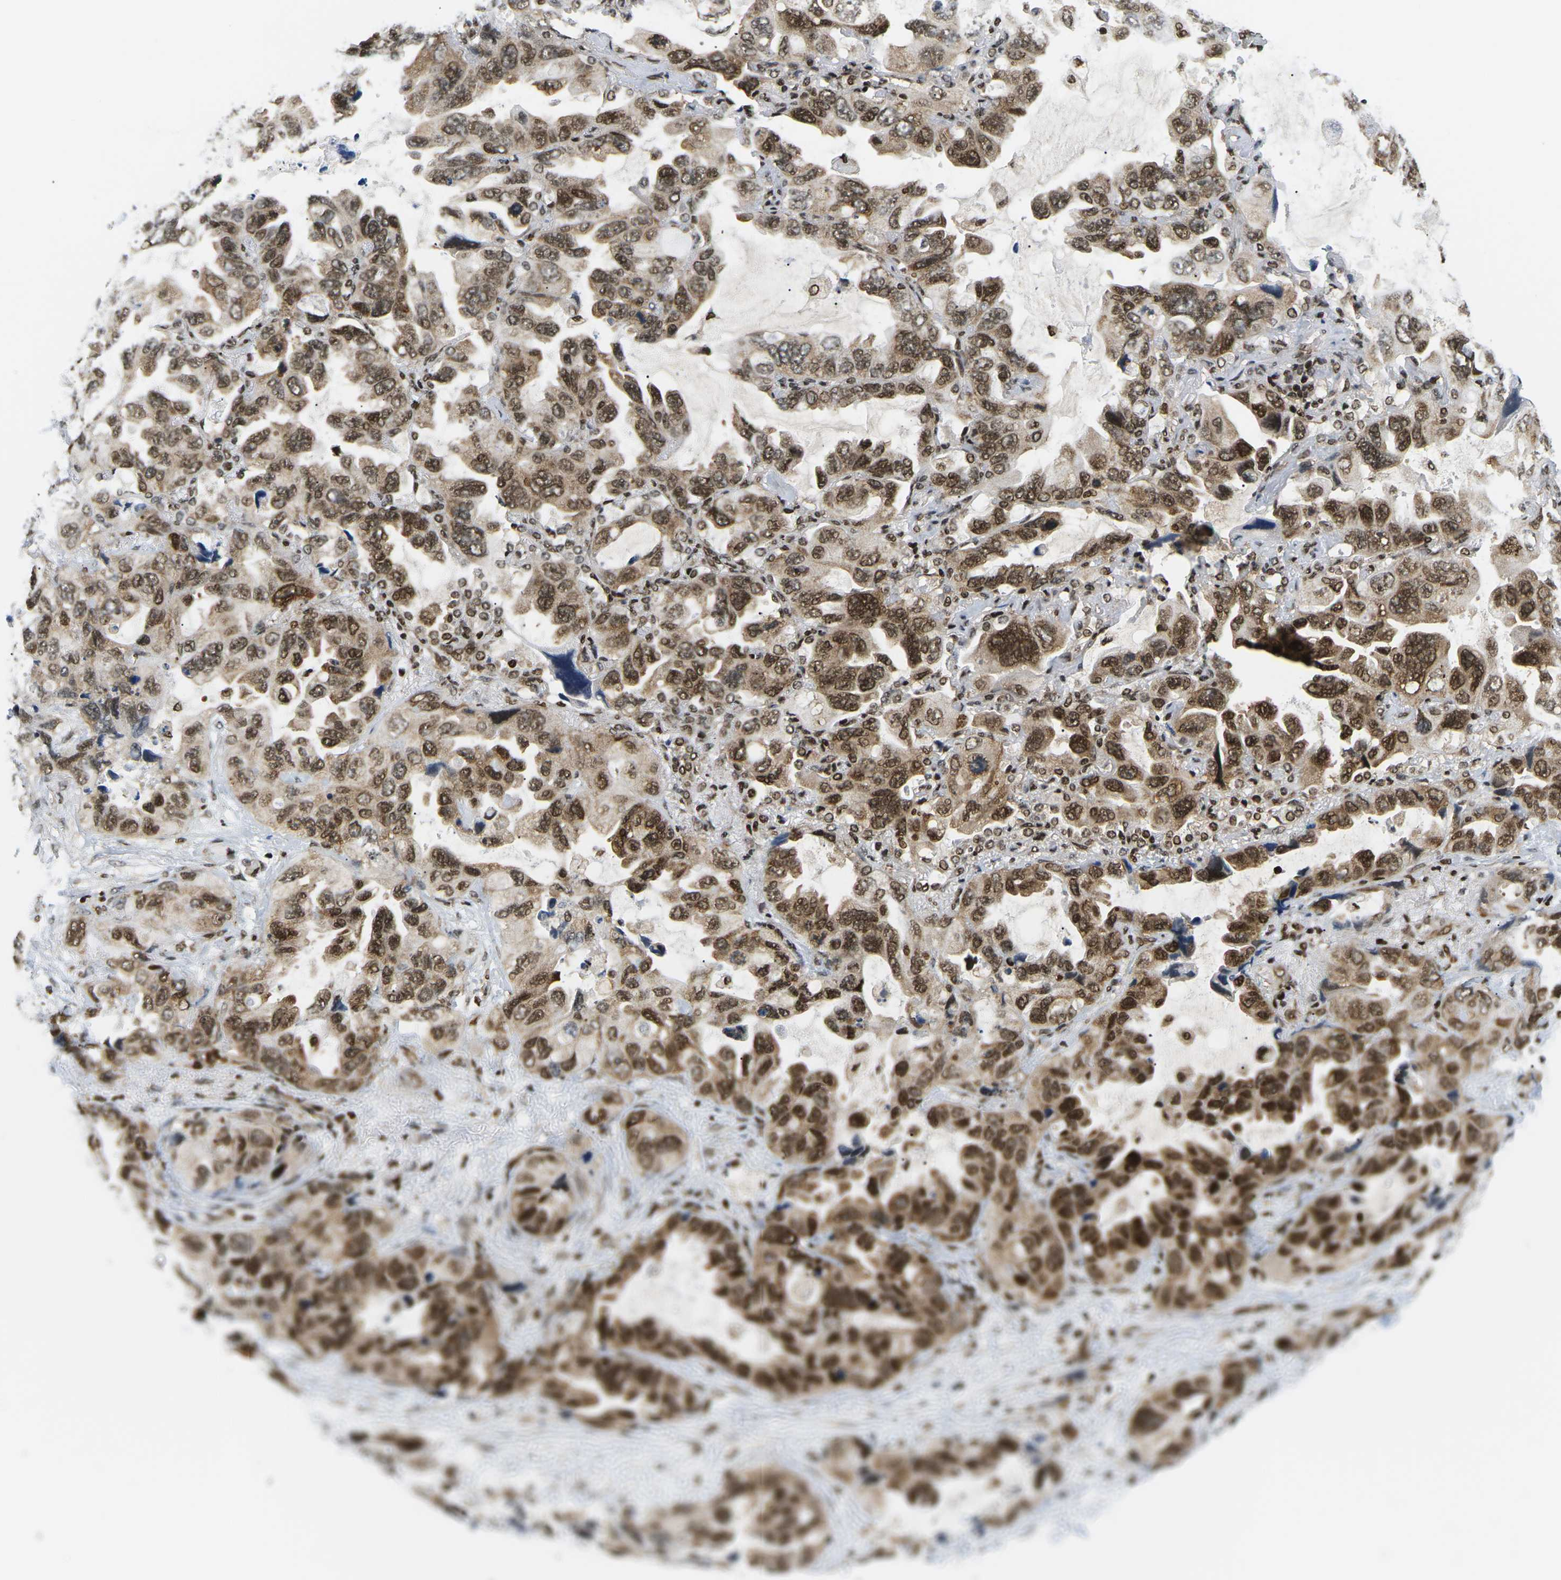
{"staining": {"intensity": "moderate", "quantity": ">75%", "location": "cytoplasmic/membranous,nuclear"}, "tissue": "lung cancer", "cell_type": "Tumor cells", "image_type": "cancer", "snomed": [{"axis": "morphology", "description": "Squamous cell carcinoma, NOS"}, {"axis": "topography", "description": "Lung"}], "caption": "Lung squamous cell carcinoma tissue demonstrates moderate cytoplasmic/membranous and nuclear expression in approximately >75% of tumor cells (Stains: DAB in brown, nuclei in blue, Microscopy: brightfield microscopy at high magnification).", "gene": "CELF1", "patient": {"sex": "female", "age": 73}}